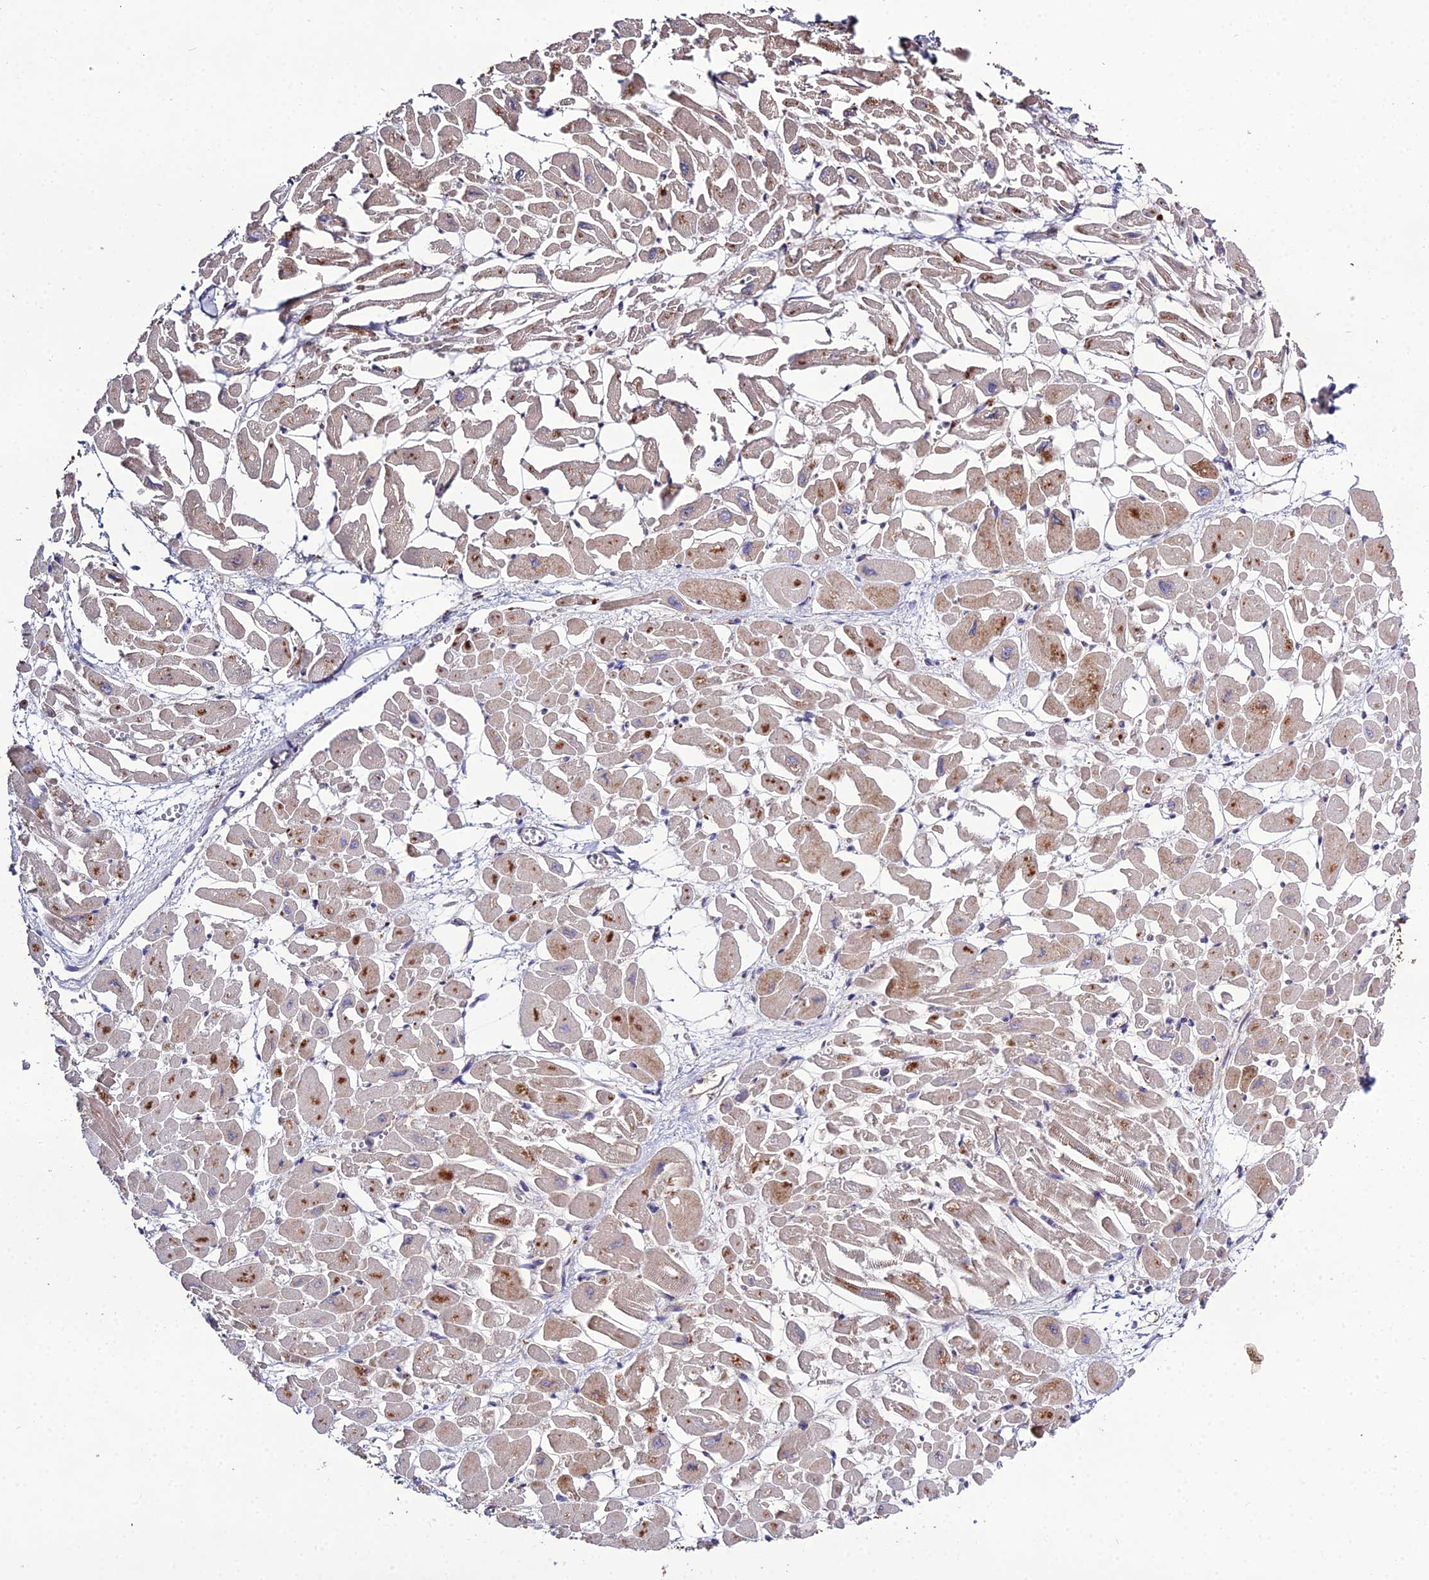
{"staining": {"intensity": "strong", "quantity": "<25%", "location": "cytoplasmic/membranous"}, "tissue": "heart muscle", "cell_type": "Cardiomyocytes", "image_type": "normal", "snomed": [{"axis": "morphology", "description": "Normal tissue, NOS"}, {"axis": "topography", "description": "Heart"}], "caption": "A high-resolution micrograph shows immunohistochemistry staining of normal heart muscle, which displays strong cytoplasmic/membranous expression in about <25% of cardiomyocytes. The staining was performed using DAB (3,3'-diaminobenzidine), with brown indicating positive protein expression. Nuclei are stained blue with hematoxylin.", "gene": "EID2", "patient": {"sex": "male", "age": 54}}